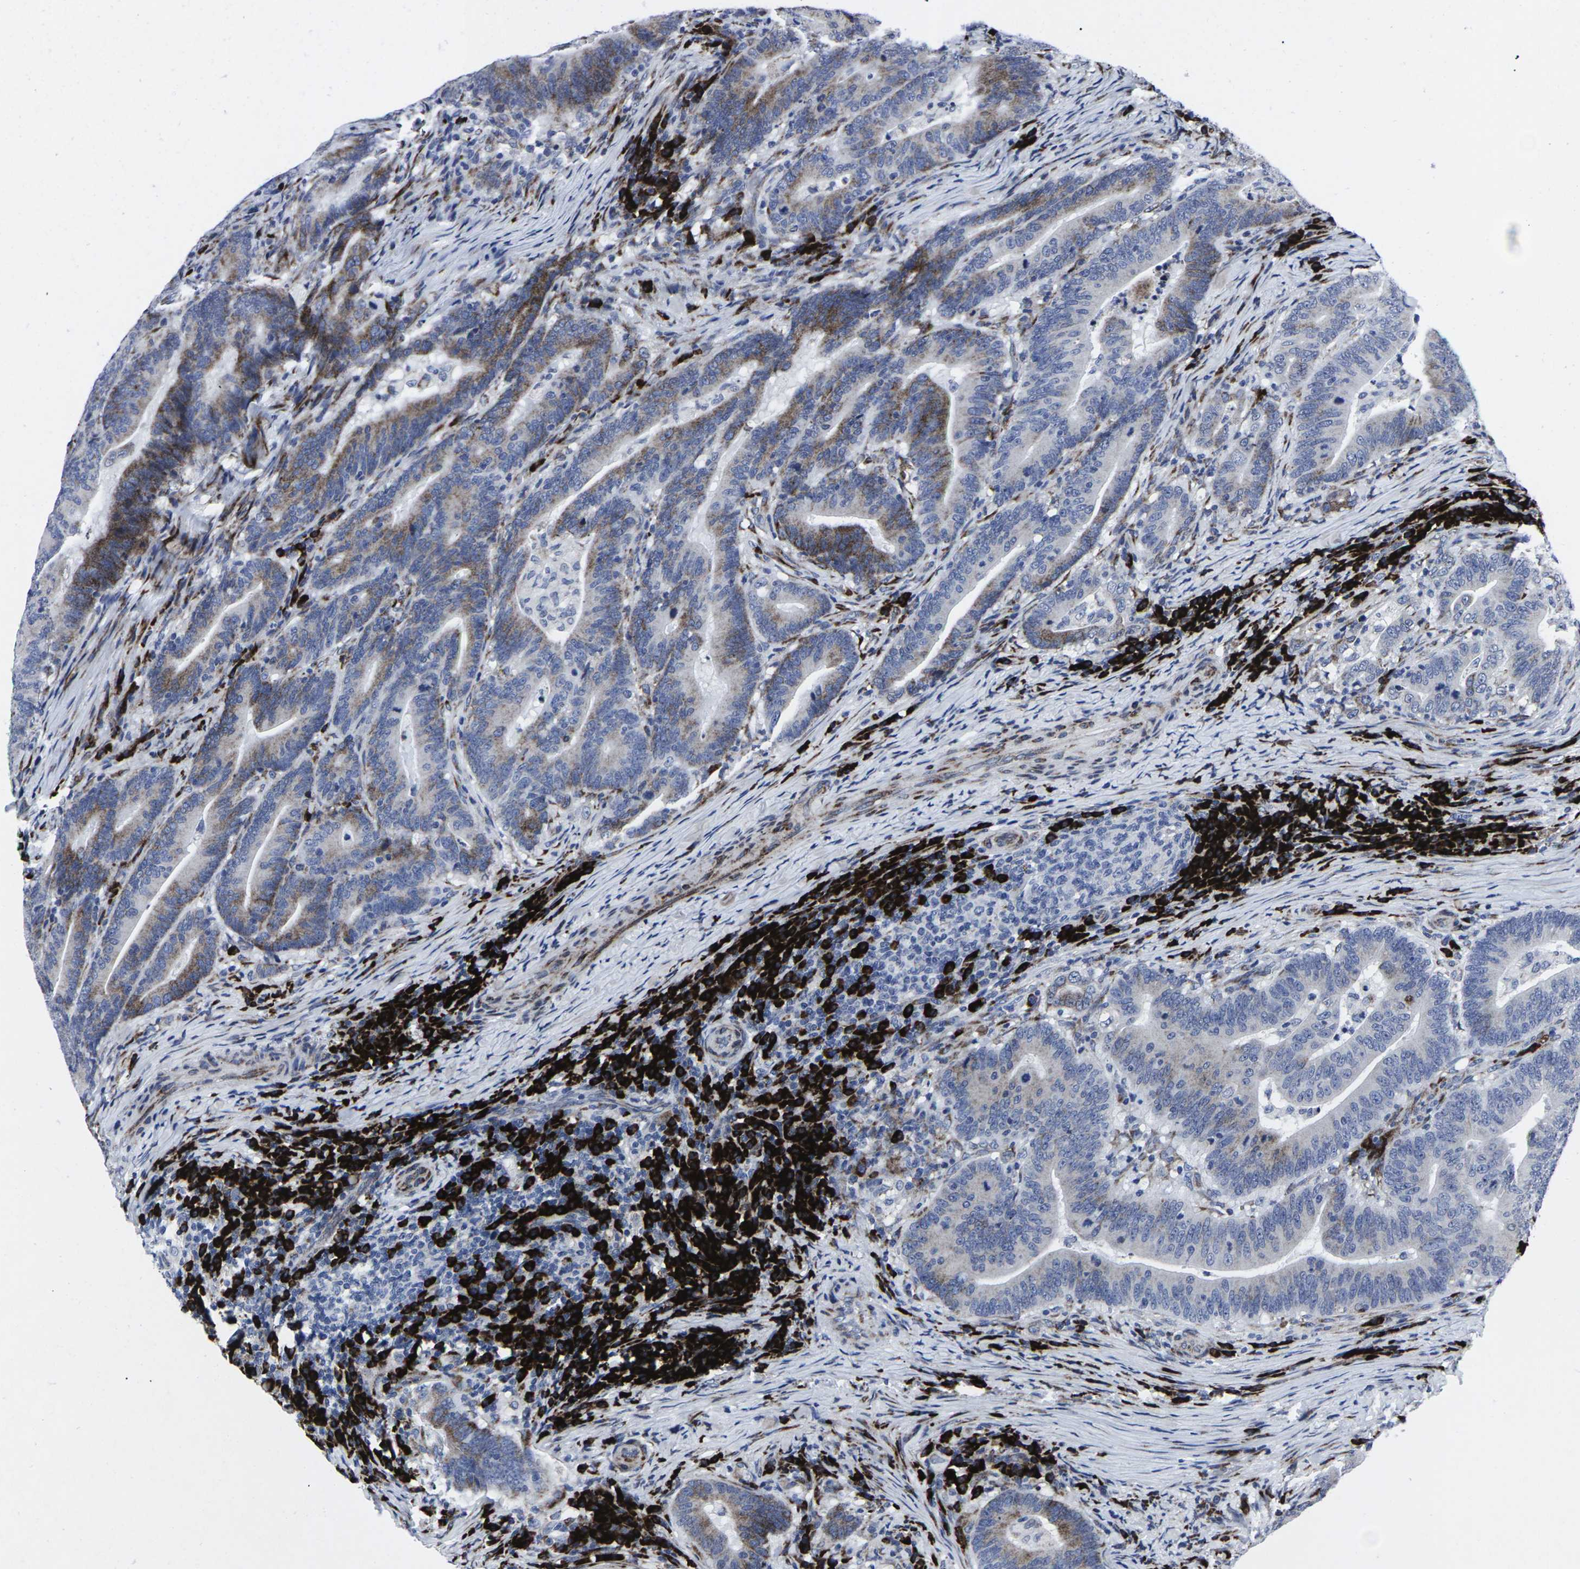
{"staining": {"intensity": "moderate", "quantity": "25%-75%", "location": "cytoplasmic/membranous"}, "tissue": "colorectal cancer", "cell_type": "Tumor cells", "image_type": "cancer", "snomed": [{"axis": "morphology", "description": "Normal tissue, NOS"}, {"axis": "morphology", "description": "Adenocarcinoma, NOS"}, {"axis": "topography", "description": "Colon"}], "caption": "This is an image of immunohistochemistry (IHC) staining of colorectal adenocarcinoma, which shows moderate staining in the cytoplasmic/membranous of tumor cells.", "gene": "RPN1", "patient": {"sex": "female", "age": 66}}